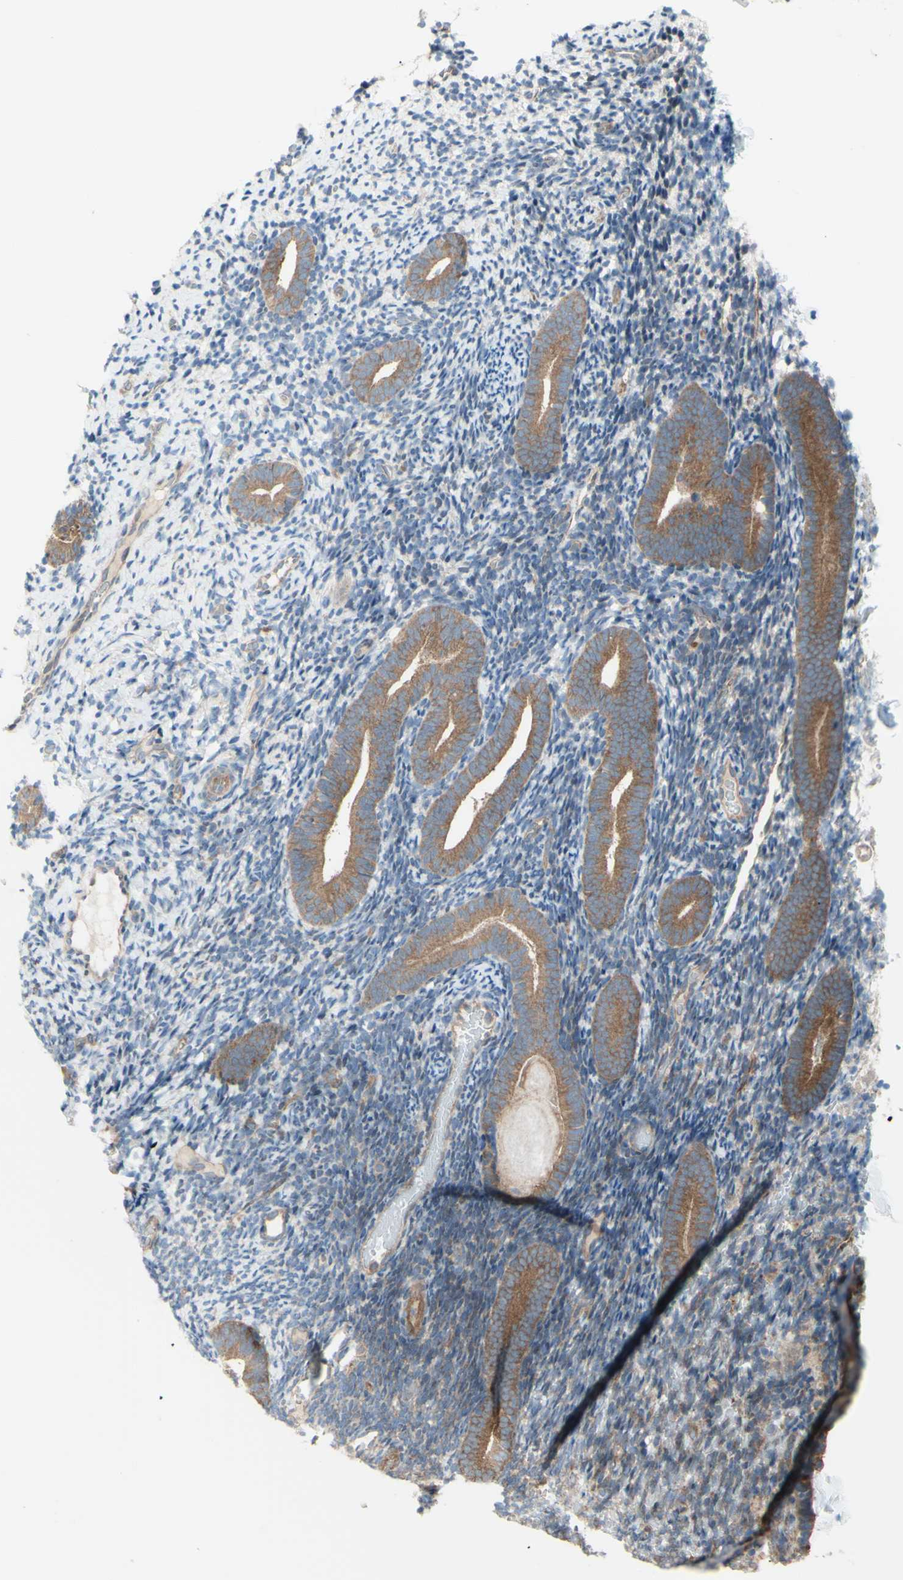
{"staining": {"intensity": "moderate", "quantity": "25%-75%", "location": "cytoplasmic/membranous"}, "tissue": "endometrium", "cell_type": "Cells in endometrial stroma", "image_type": "normal", "snomed": [{"axis": "morphology", "description": "Normal tissue, NOS"}, {"axis": "topography", "description": "Endometrium"}], "caption": "Immunohistochemistry (DAB (3,3'-diaminobenzidine)) staining of unremarkable endometrium reveals moderate cytoplasmic/membranous protein staining in approximately 25%-75% of cells in endometrial stroma.", "gene": "DYNLRB1", "patient": {"sex": "female", "age": 51}}